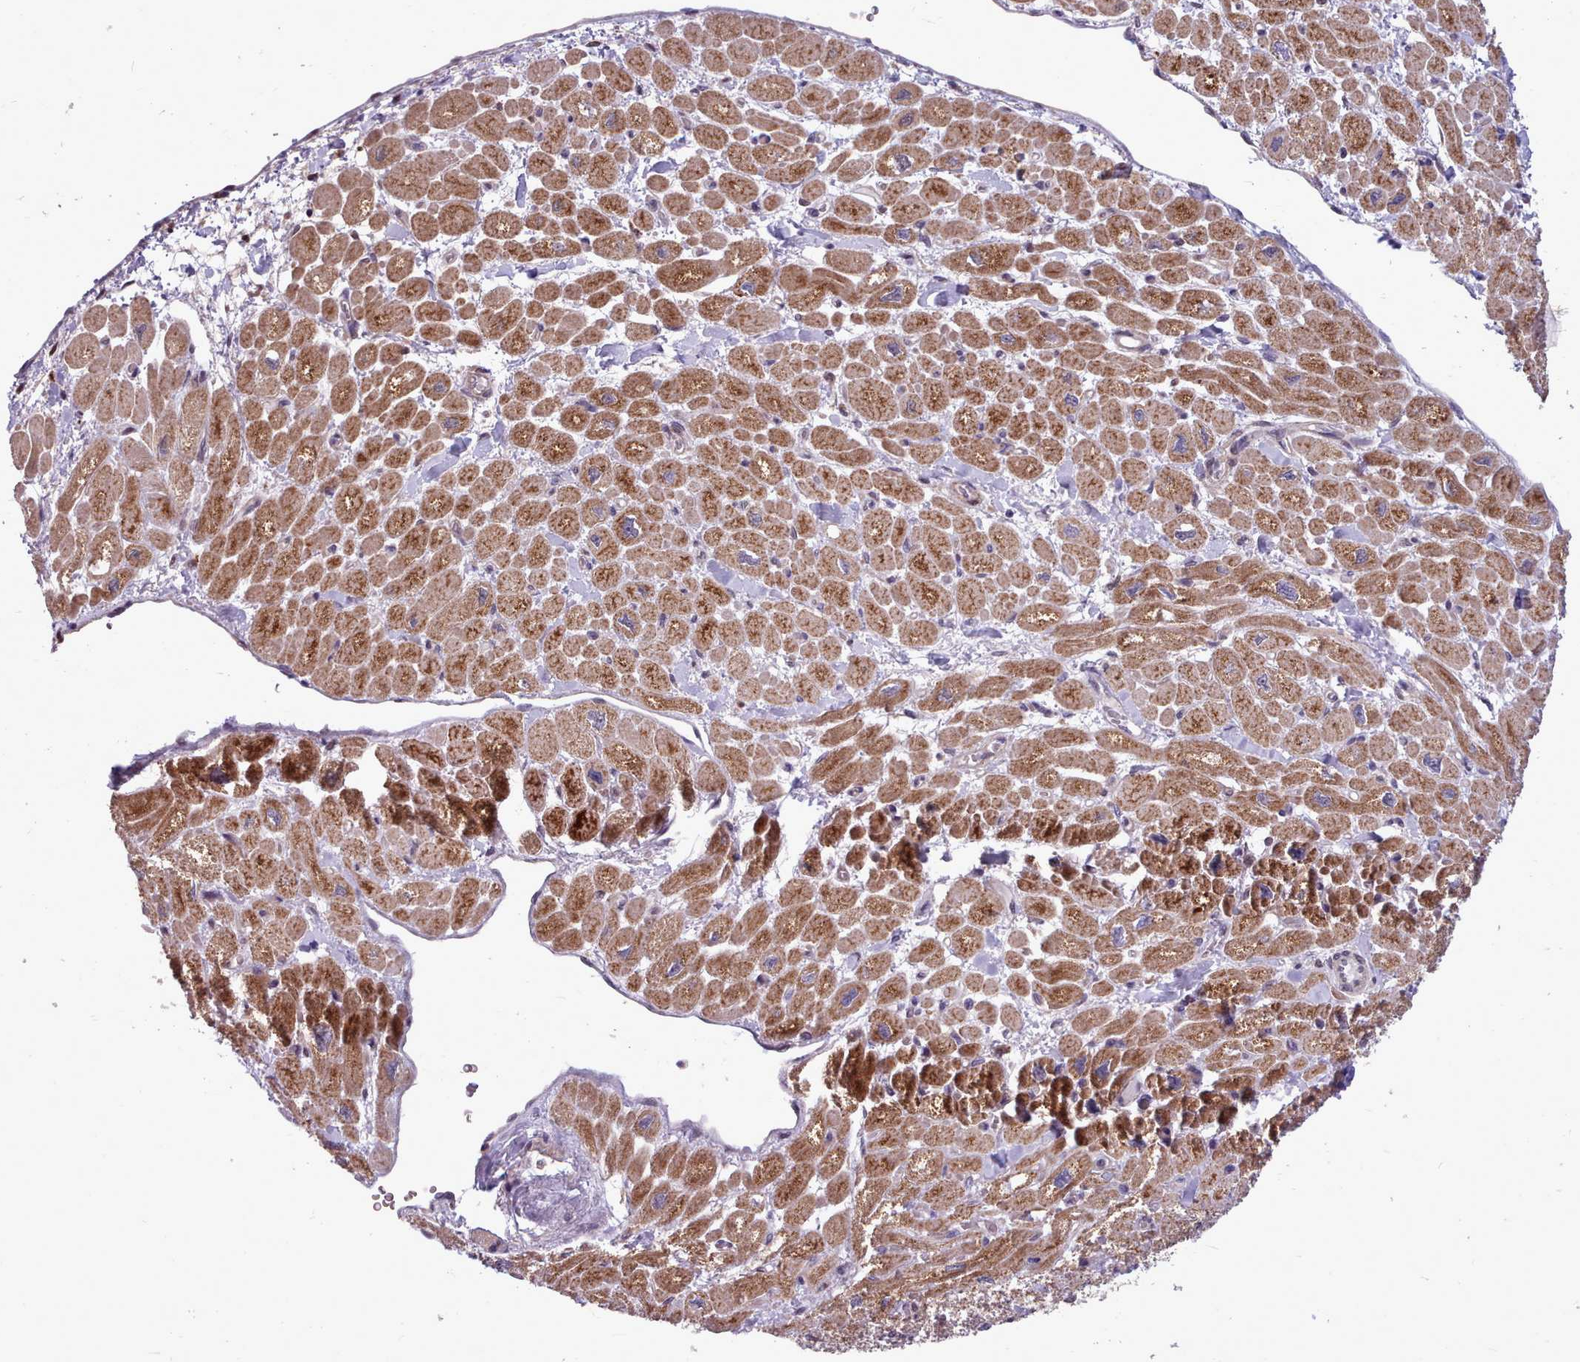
{"staining": {"intensity": "moderate", "quantity": ">75%", "location": "cytoplasmic/membranous"}, "tissue": "heart muscle", "cell_type": "Cardiomyocytes", "image_type": "normal", "snomed": [{"axis": "morphology", "description": "Normal tissue, NOS"}, {"axis": "topography", "description": "Heart"}], "caption": "A histopathology image of human heart muscle stained for a protein exhibits moderate cytoplasmic/membranous brown staining in cardiomyocytes. (brown staining indicates protein expression, while blue staining denotes nuclei).", "gene": "AHCY", "patient": {"sex": "male", "age": 65}}